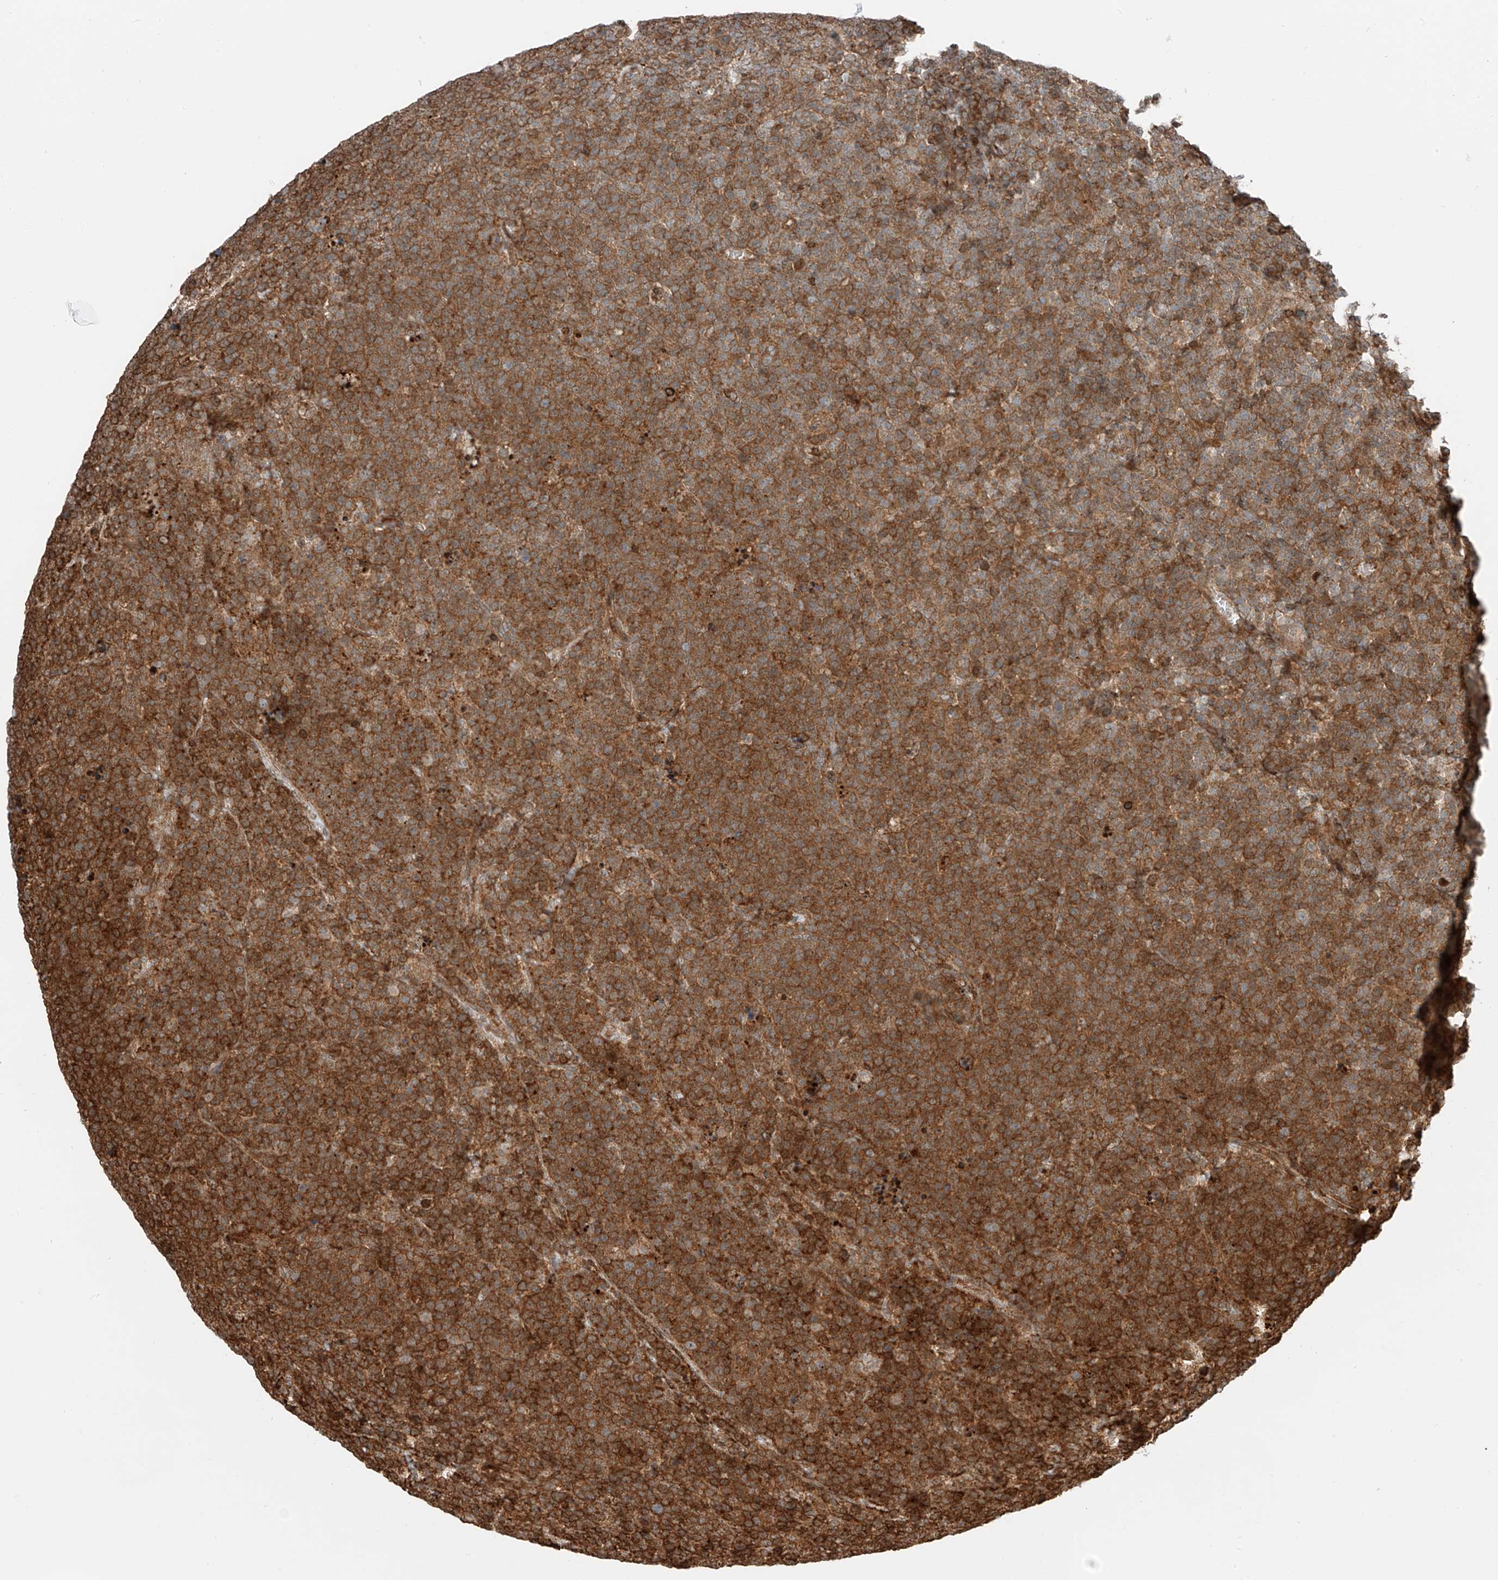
{"staining": {"intensity": "strong", "quantity": ">75%", "location": "cytoplasmic/membranous"}, "tissue": "lymphoma", "cell_type": "Tumor cells", "image_type": "cancer", "snomed": [{"axis": "morphology", "description": "Malignant lymphoma, non-Hodgkin's type, High grade"}, {"axis": "topography", "description": "Lymph node"}], "caption": "This histopathology image reveals IHC staining of human high-grade malignant lymphoma, non-Hodgkin's type, with high strong cytoplasmic/membranous staining in about >75% of tumor cells.", "gene": "USP48", "patient": {"sex": "male", "age": 61}}